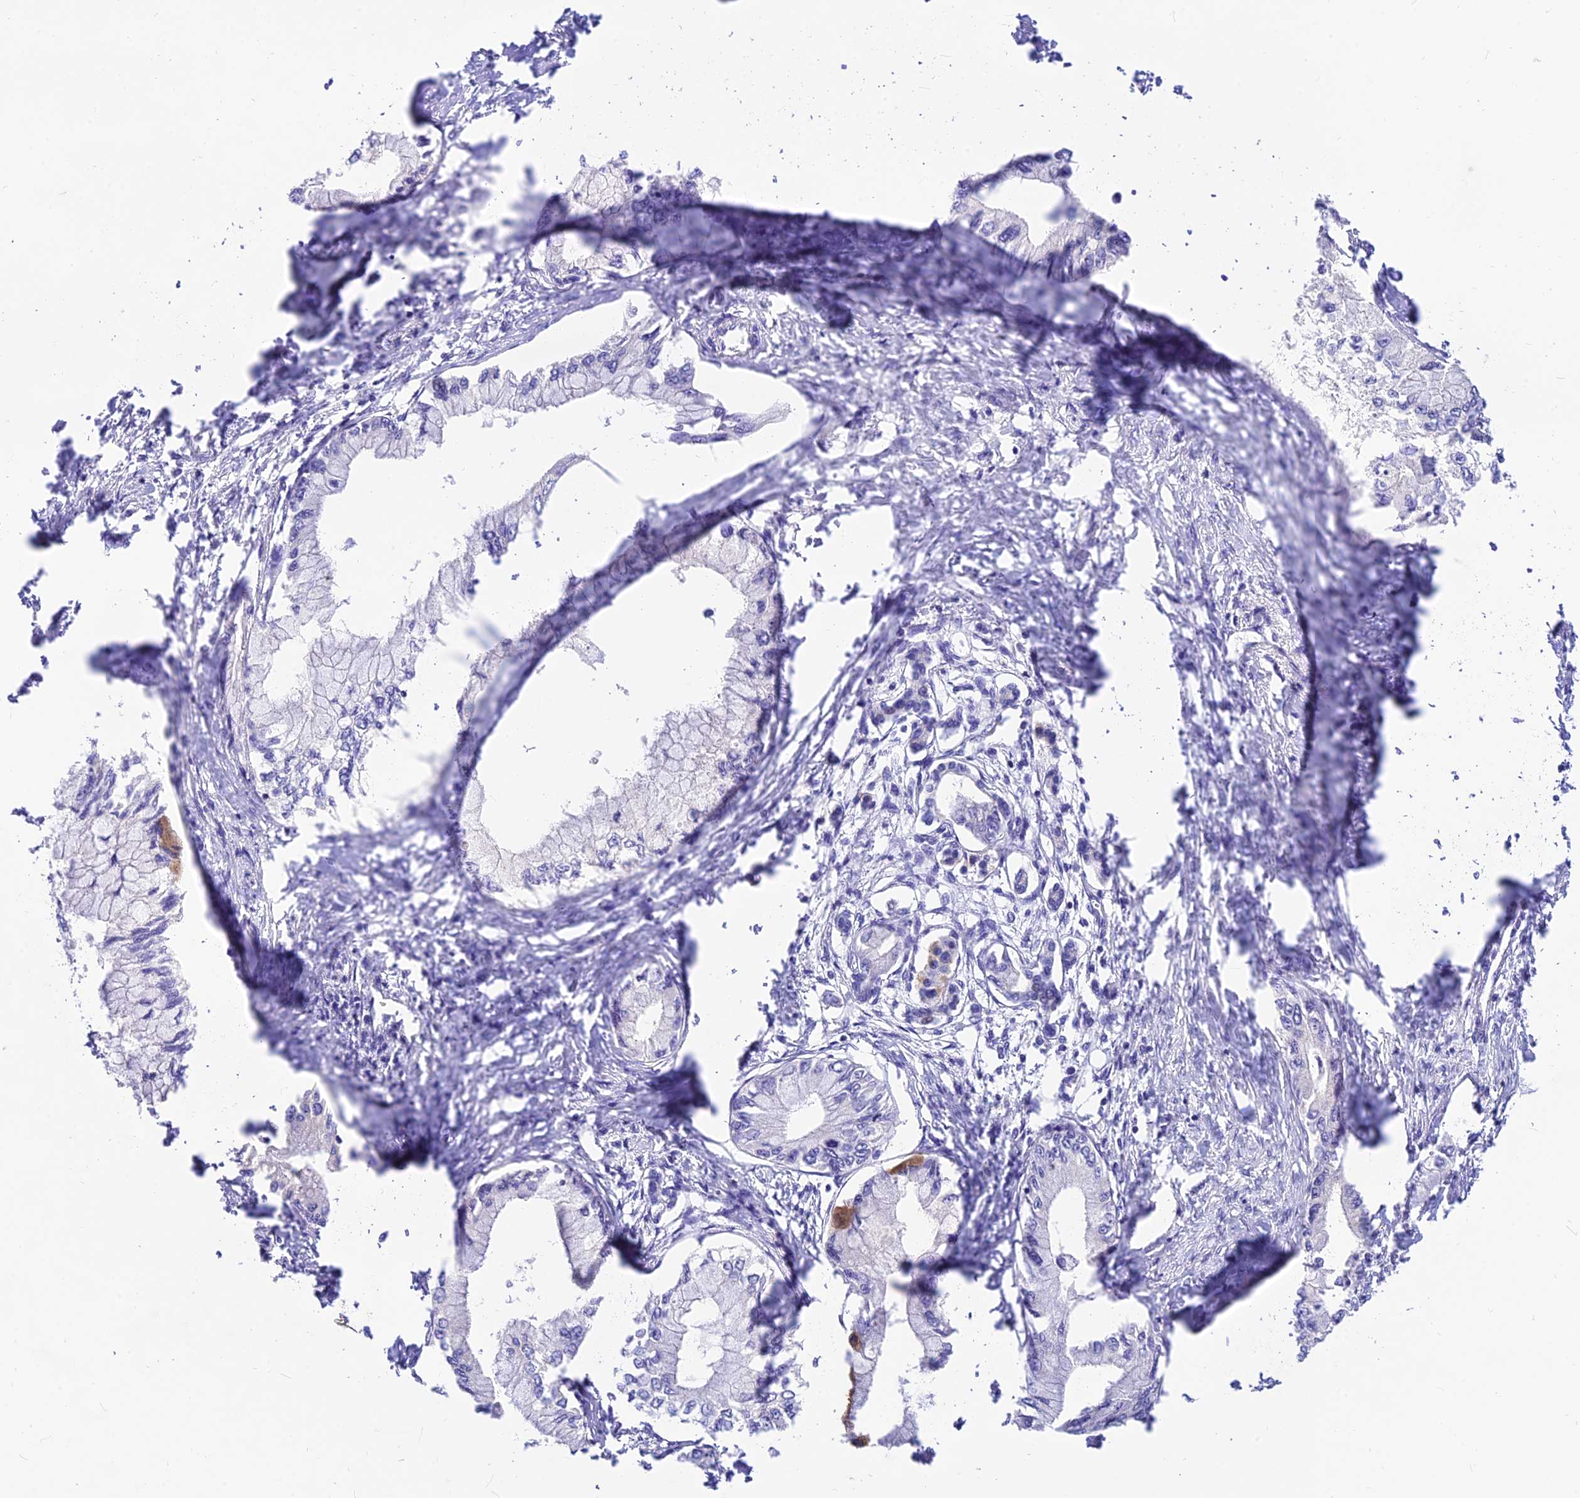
{"staining": {"intensity": "negative", "quantity": "none", "location": "none"}, "tissue": "pancreatic cancer", "cell_type": "Tumor cells", "image_type": "cancer", "snomed": [{"axis": "morphology", "description": "Adenocarcinoma, NOS"}, {"axis": "topography", "description": "Pancreas"}], "caption": "High power microscopy photomicrograph of an immunohistochemistry histopathology image of pancreatic cancer, revealing no significant positivity in tumor cells. Nuclei are stained in blue.", "gene": "C6orf132", "patient": {"sex": "male", "age": 48}}